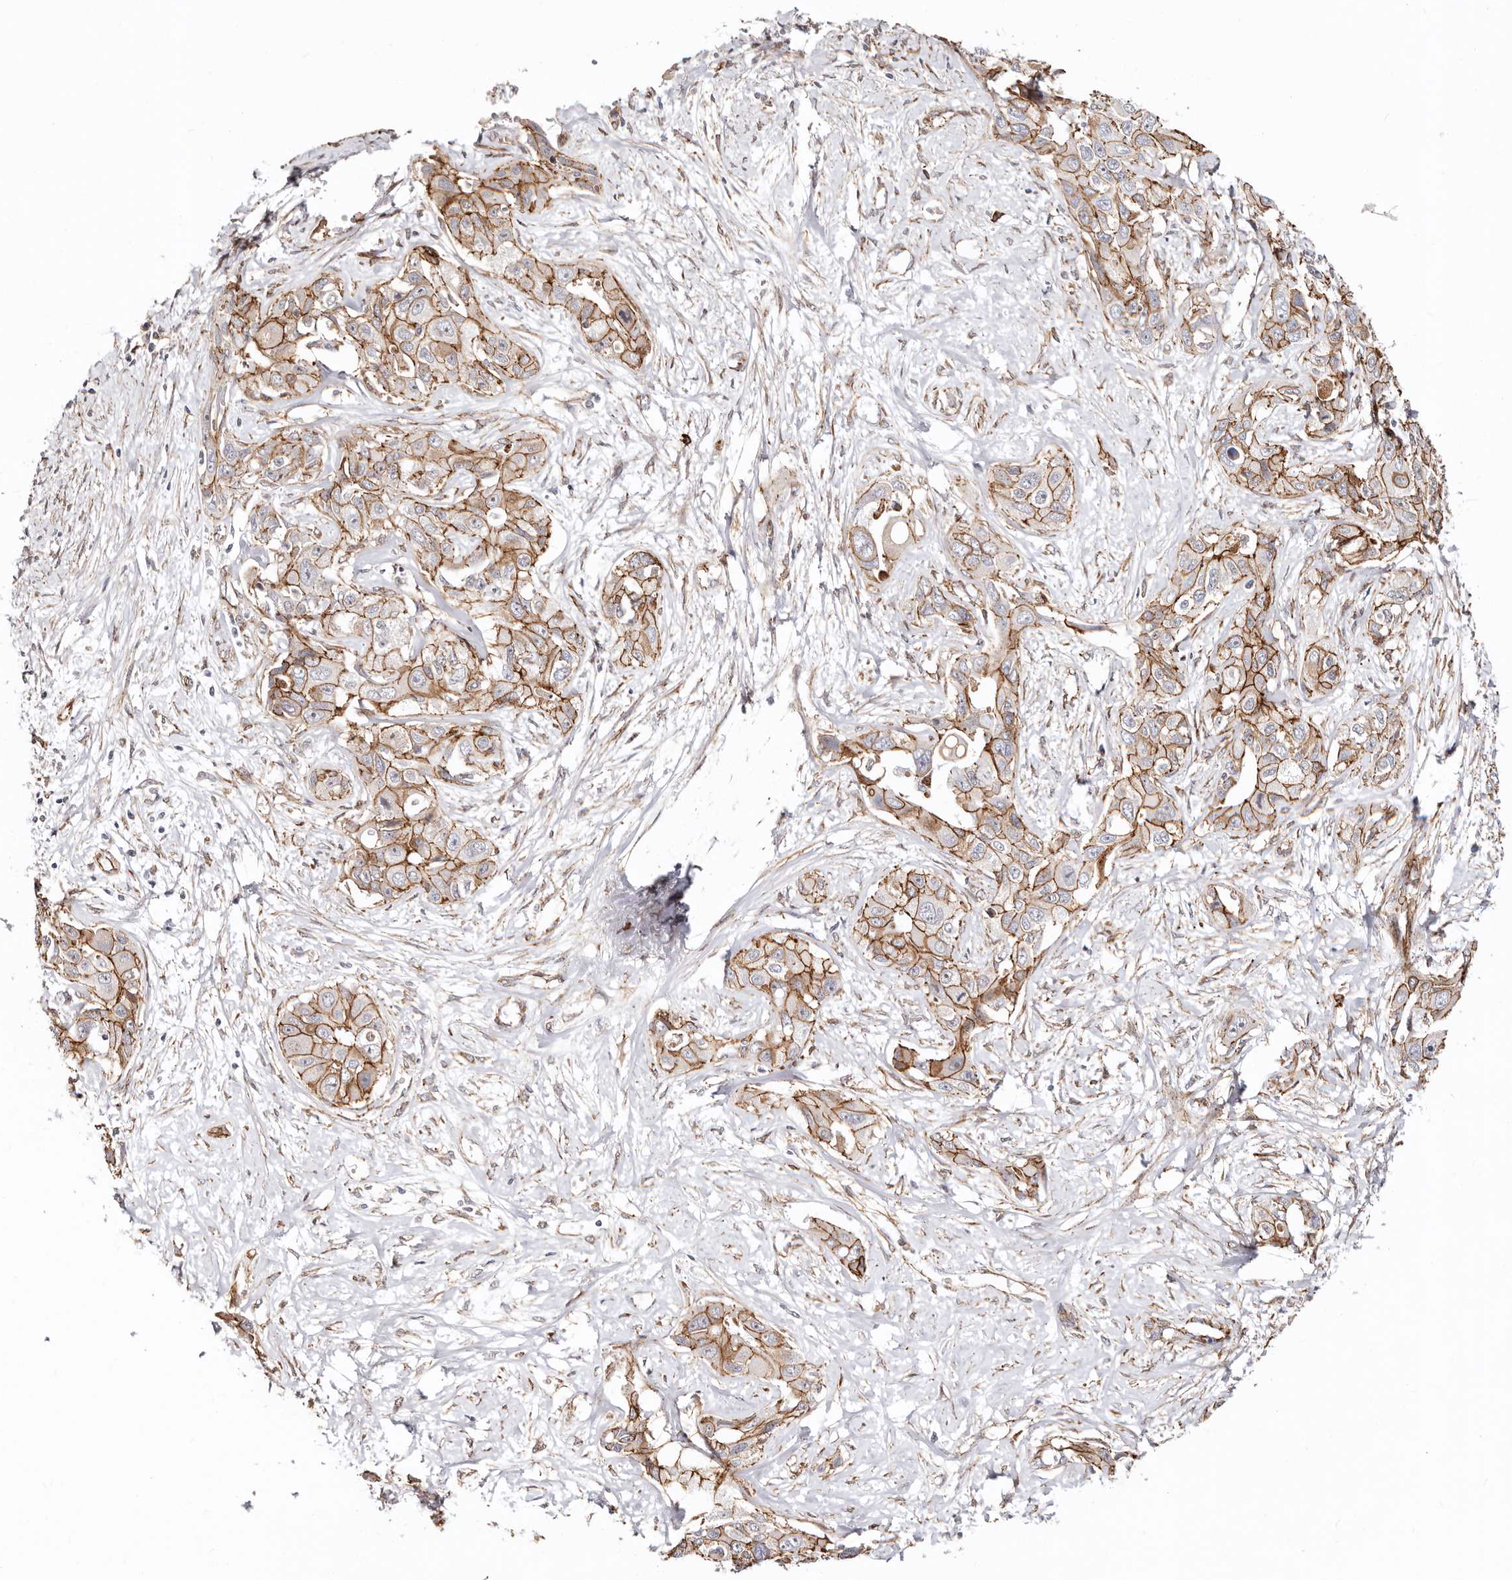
{"staining": {"intensity": "strong", "quantity": ">75%", "location": "cytoplasmic/membranous"}, "tissue": "liver cancer", "cell_type": "Tumor cells", "image_type": "cancer", "snomed": [{"axis": "morphology", "description": "Cholangiocarcinoma"}, {"axis": "topography", "description": "Liver"}], "caption": "Protein staining demonstrates strong cytoplasmic/membranous staining in about >75% of tumor cells in liver cholangiocarcinoma.", "gene": "CTNNB1", "patient": {"sex": "male", "age": 59}}